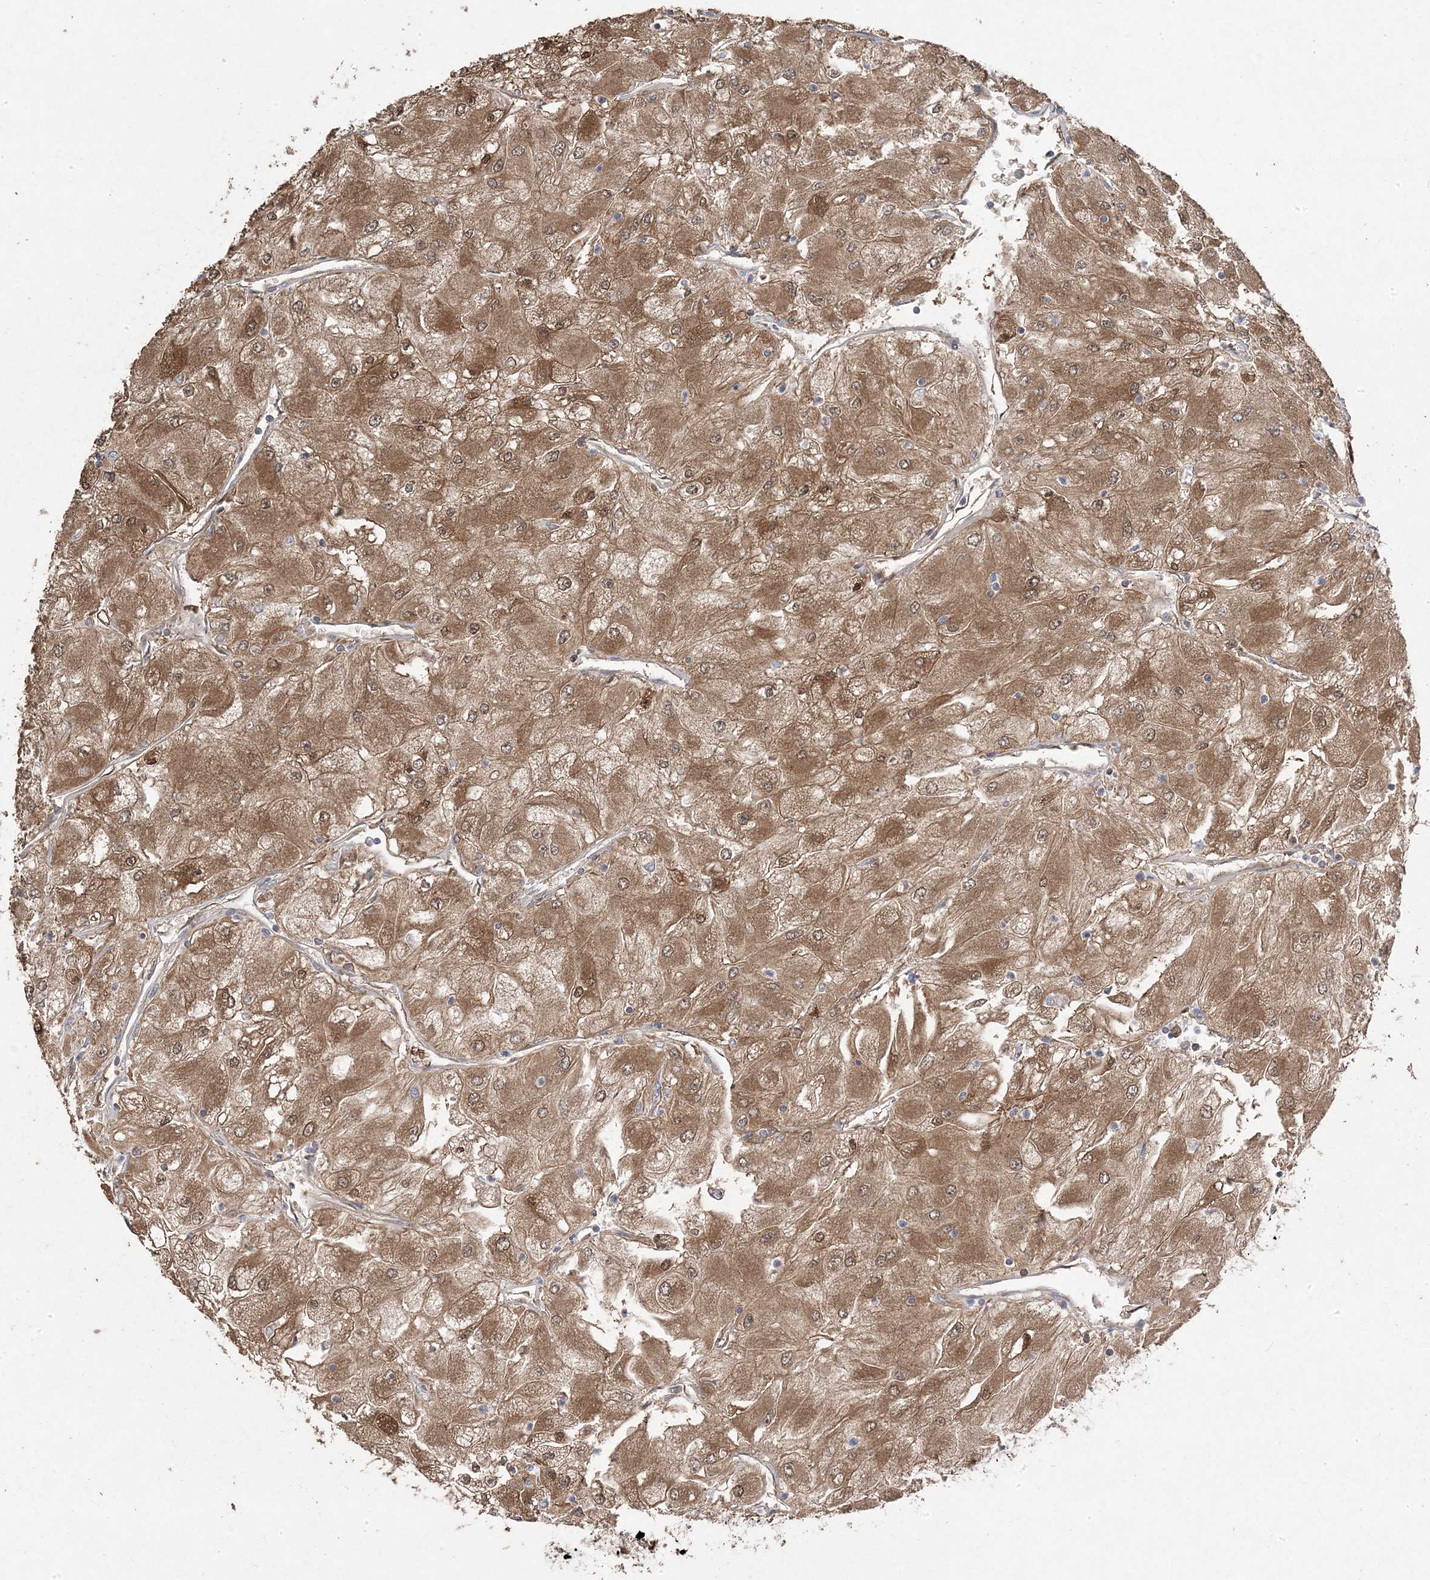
{"staining": {"intensity": "moderate", "quantity": ">75%", "location": "cytoplasmic/membranous"}, "tissue": "renal cancer", "cell_type": "Tumor cells", "image_type": "cancer", "snomed": [{"axis": "morphology", "description": "Adenocarcinoma, NOS"}, {"axis": "topography", "description": "Kidney"}], "caption": "Protein staining displays moderate cytoplasmic/membranous staining in approximately >75% of tumor cells in renal cancer. Nuclei are stained in blue.", "gene": "PPOX", "patient": {"sex": "male", "age": 80}}